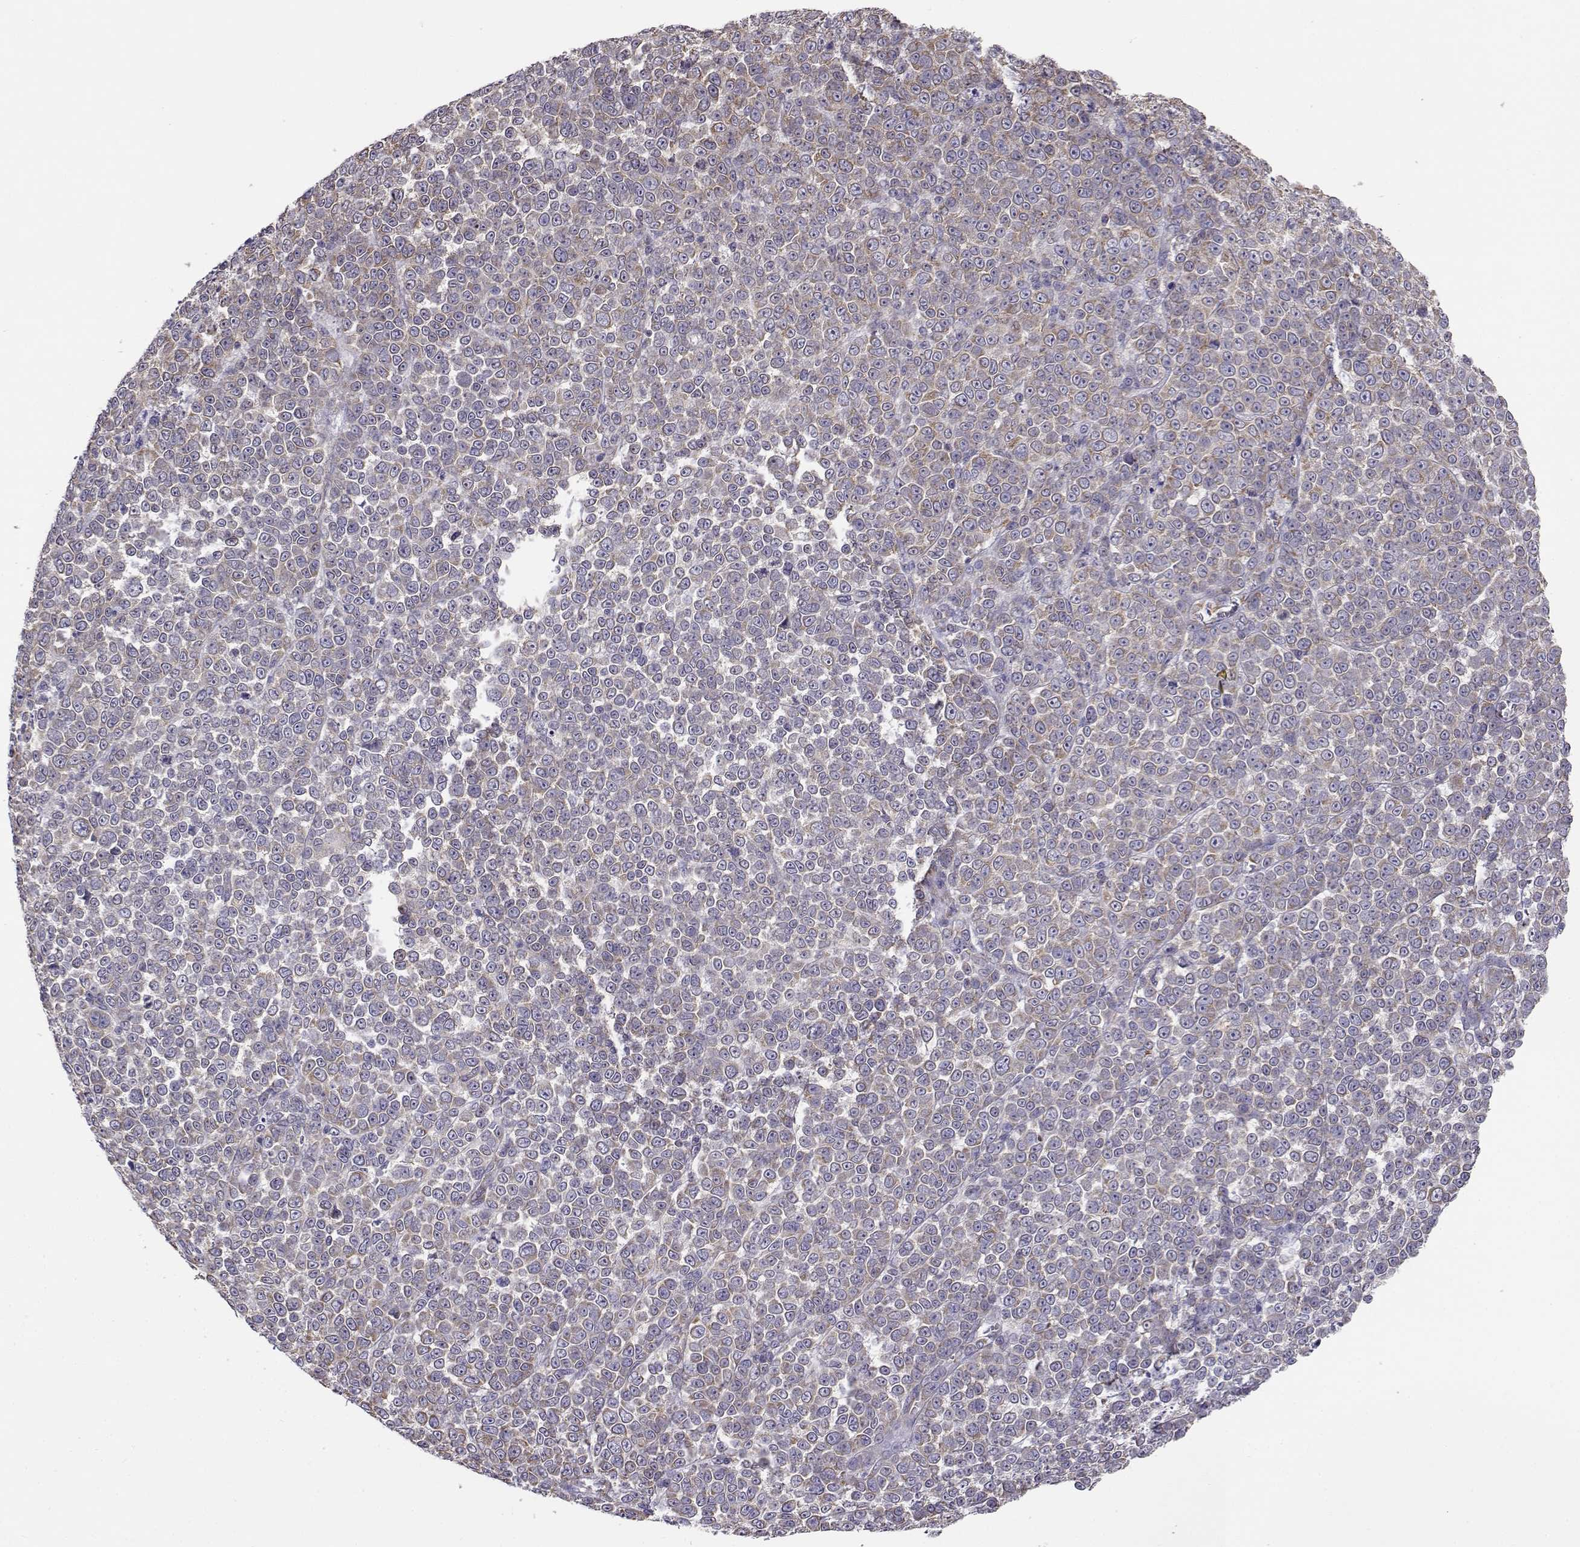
{"staining": {"intensity": "moderate", "quantity": "<25%", "location": "cytoplasmic/membranous"}, "tissue": "melanoma", "cell_type": "Tumor cells", "image_type": "cancer", "snomed": [{"axis": "morphology", "description": "Malignant melanoma, NOS"}, {"axis": "topography", "description": "Skin"}], "caption": "A micrograph showing moderate cytoplasmic/membranous positivity in about <25% of tumor cells in melanoma, as visualized by brown immunohistochemical staining.", "gene": "BEND6", "patient": {"sex": "female", "age": 95}}